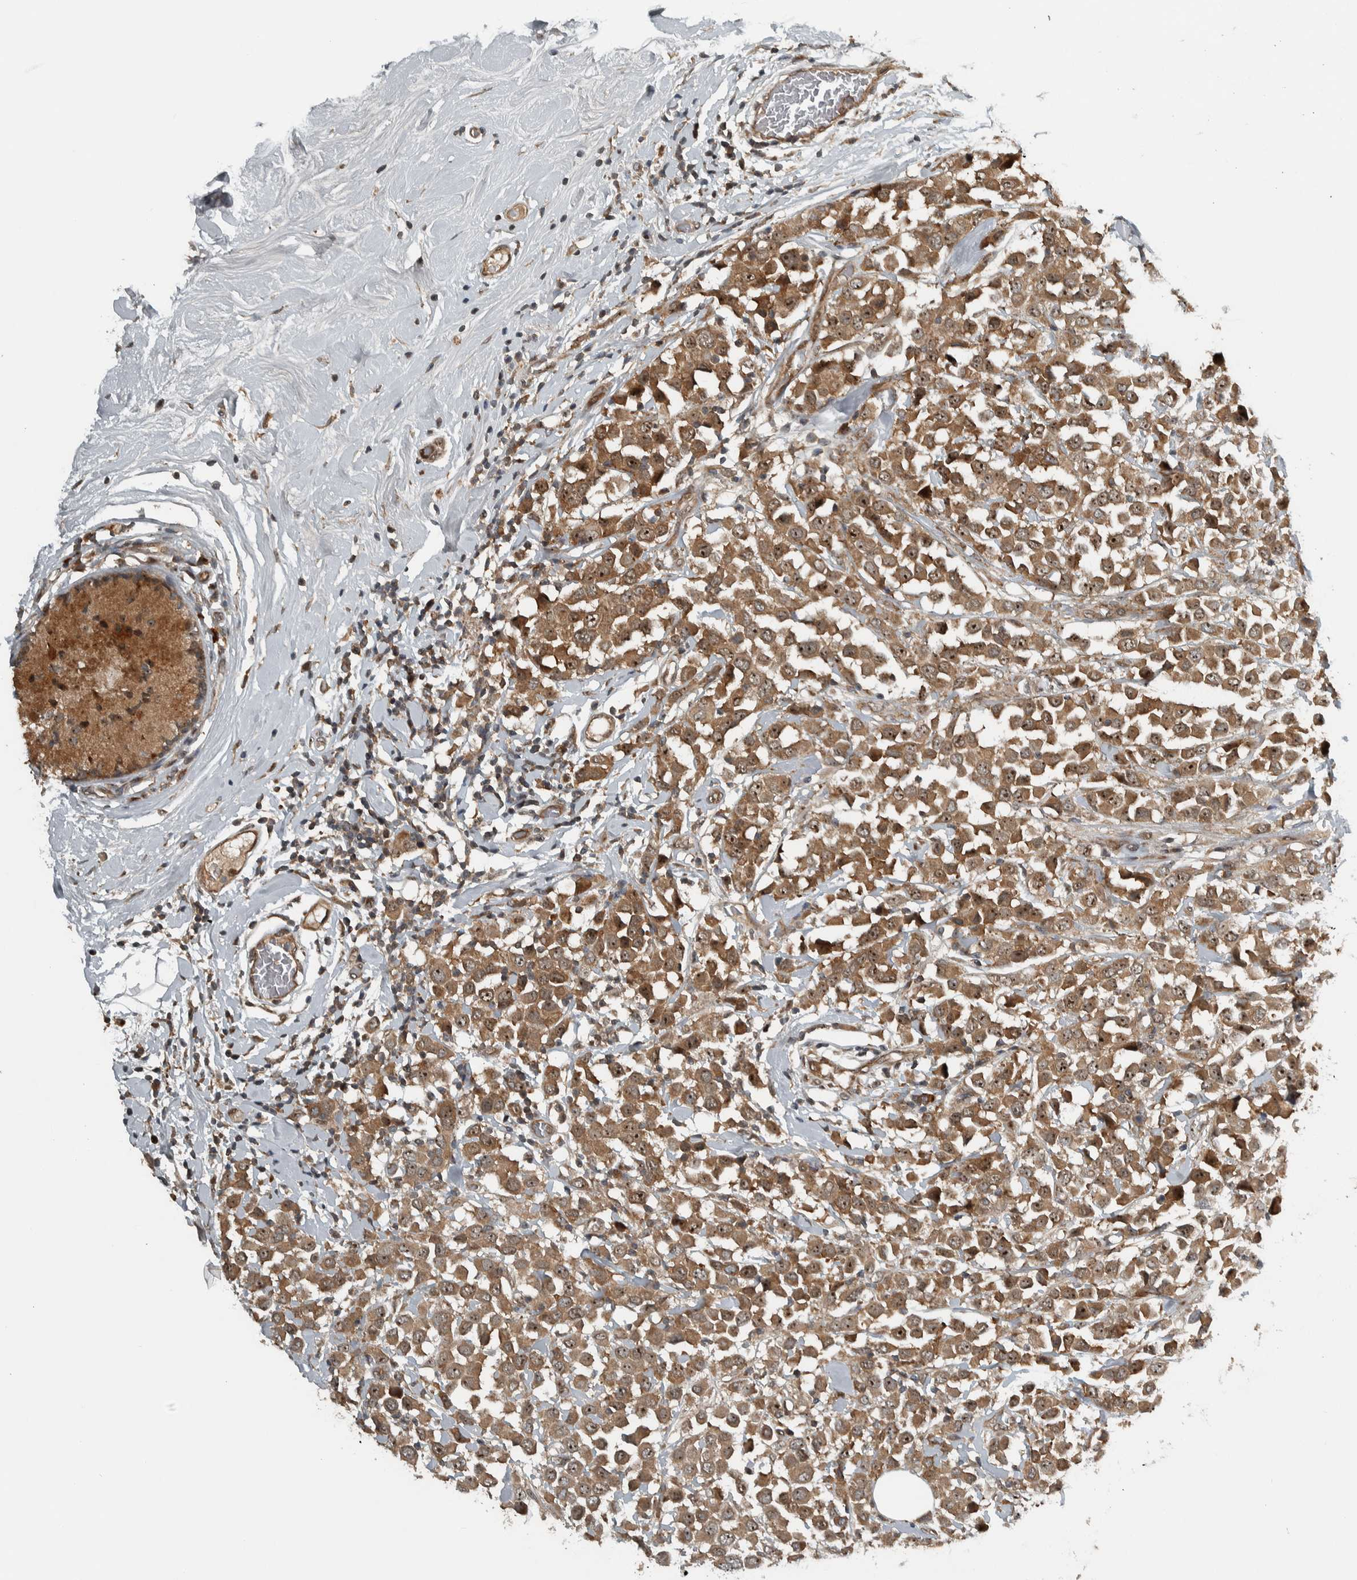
{"staining": {"intensity": "moderate", "quantity": ">75%", "location": "cytoplasmic/membranous,nuclear"}, "tissue": "breast cancer", "cell_type": "Tumor cells", "image_type": "cancer", "snomed": [{"axis": "morphology", "description": "Duct carcinoma"}, {"axis": "topography", "description": "Breast"}], "caption": "Human breast cancer (infiltrating ductal carcinoma) stained with a brown dye exhibits moderate cytoplasmic/membranous and nuclear positive expression in approximately >75% of tumor cells.", "gene": "XPO5", "patient": {"sex": "female", "age": 61}}